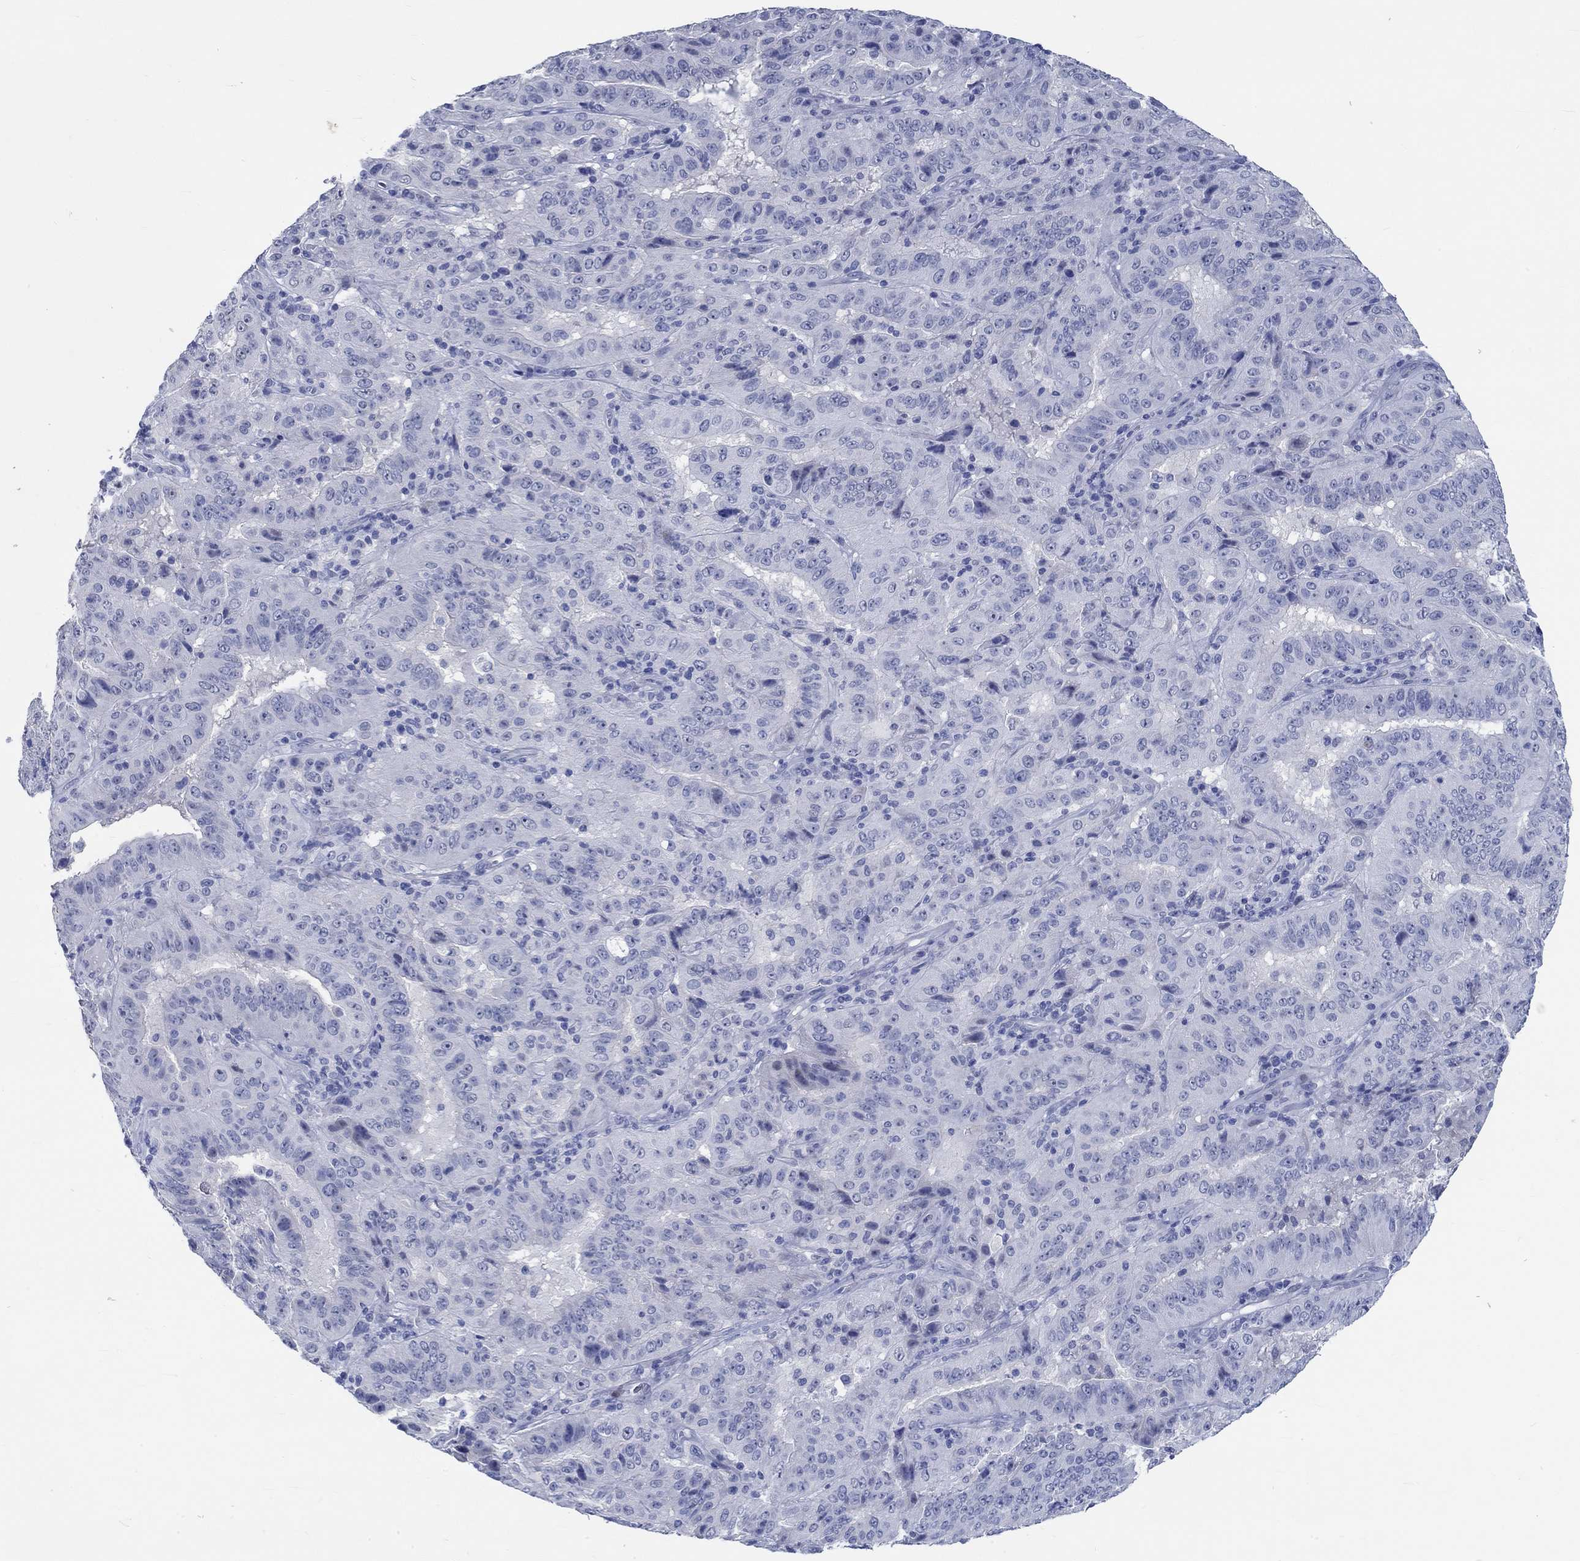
{"staining": {"intensity": "negative", "quantity": "none", "location": "none"}, "tissue": "pancreatic cancer", "cell_type": "Tumor cells", "image_type": "cancer", "snomed": [{"axis": "morphology", "description": "Adenocarcinoma, NOS"}, {"axis": "topography", "description": "Pancreas"}], "caption": "Human adenocarcinoma (pancreatic) stained for a protein using immunohistochemistry (IHC) exhibits no positivity in tumor cells.", "gene": "C4orf47", "patient": {"sex": "male", "age": 63}}